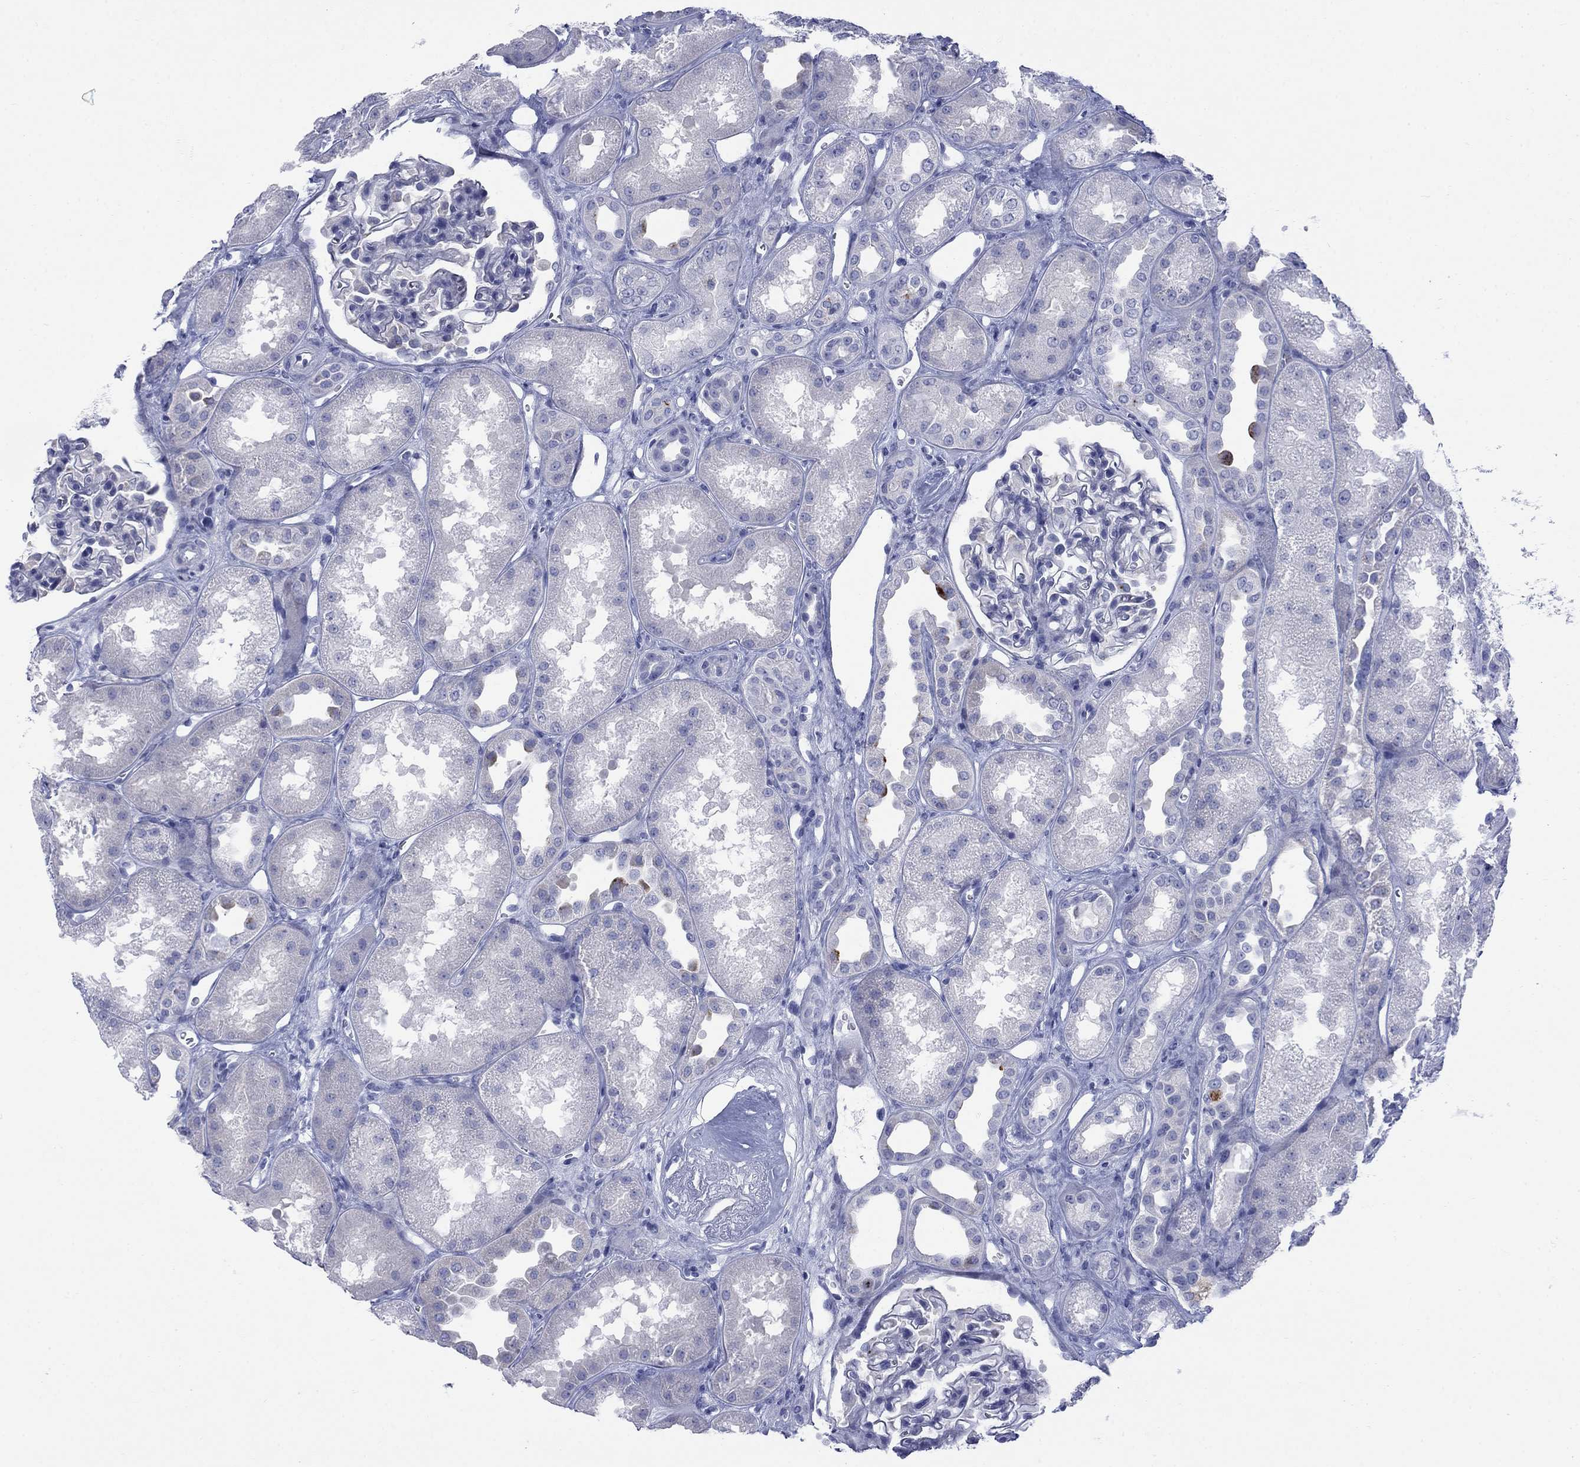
{"staining": {"intensity": "negative", "quantity": "none", "location": "none"}, "tissue": "kidney", "cell_type": "Cells in glomeruli", "image_type": "normal", "snomed": [{"axis": "morphology", "description": "Normal tissue, NOS"}, {"axis": "topography", "description": "Kidney"}], "caption": "This is an IHC micrograph of unremarkable human kidney. There is no staining in cells in glomeruli.", "gene": "IGF2BP3", "patient": {"sex": "male", "age": 61}}